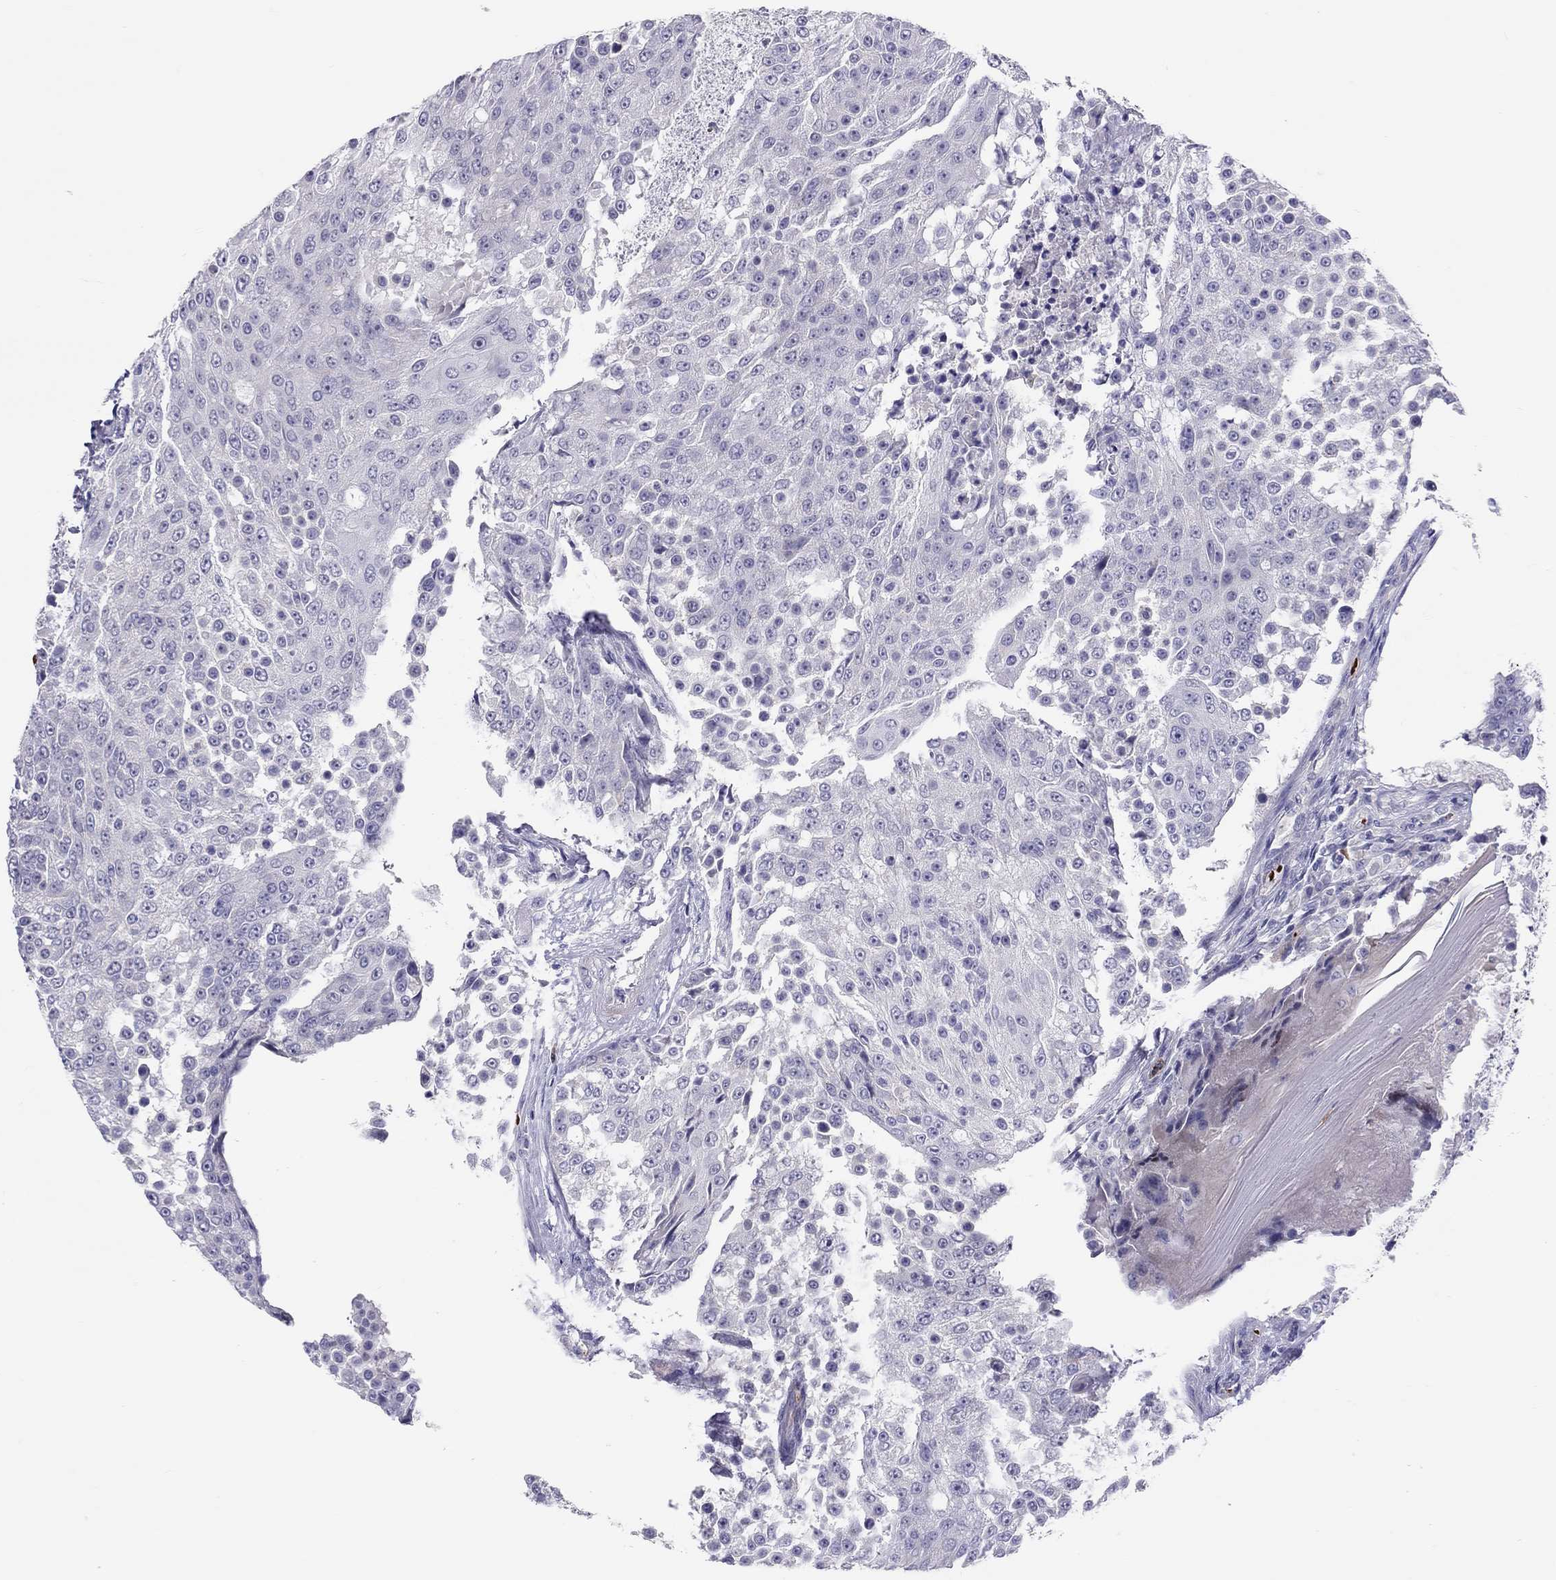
{"staining": {"intensity": "negative", "quantity": "none", "location": "none"}, "tissue": "urothelial cancer", "cell_type": "Tumor cells", "image_type": "cancer", "snomed": [{"axis": "morphology", "description": "Urothelial carcinoma, High grade"}, {"axis": "topography", "description": "Urinary bladder"}], "caption": "High magnification brightfield microscopy of urothelial carcinoma (high-grade) stained with DAB (brown) and counterstained with hematoxylin (blue): tumor cells show no significant expression. (Stains: DAB (3,3'-diaminobenzidine) immunohistochemistry with hematoxylin counter stain, Microscopy: brightfield microscopy at high magnification).", "gene": "FRMD1", "patient": {"sex": "female", "age": 63}}